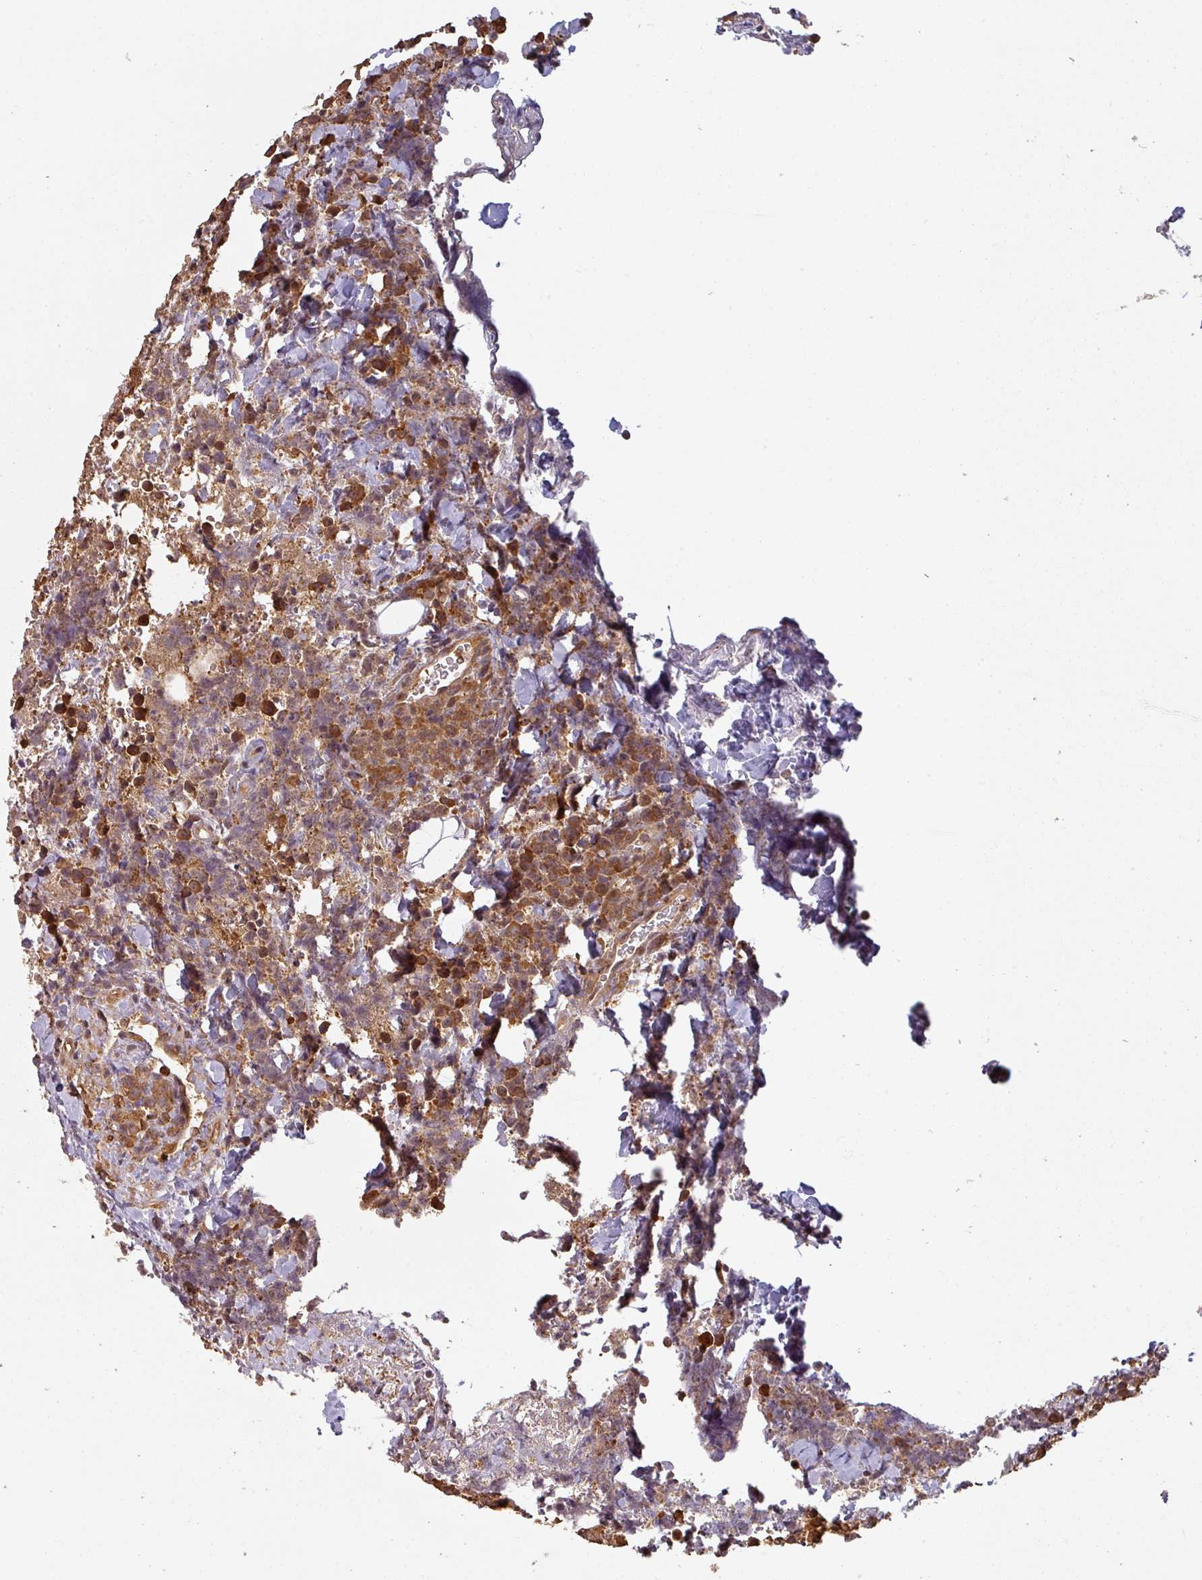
{"staining": {"intensity": "moderate", "quantity": ">75%", "location": "cytoplasmic/membranous"}, "tissue": "lymphoma", "cell_type": "Tumor cells", "image_type": "cancer", "snomed": [{"axis": "morphology", "description": "Malignant lymphoma, non-Hodgkin's type, High grade"}, {"axis": "topography", "description": "Lymph node"}], "caption": "Immunohistochemical staining of human lymphoma displays medium levels of moderate cytoplasmic/membranous protein positivity in approximately >75% of tumor cells.", "gene": "ZNF322", "patient": {"sex": "male", "age": 16}}